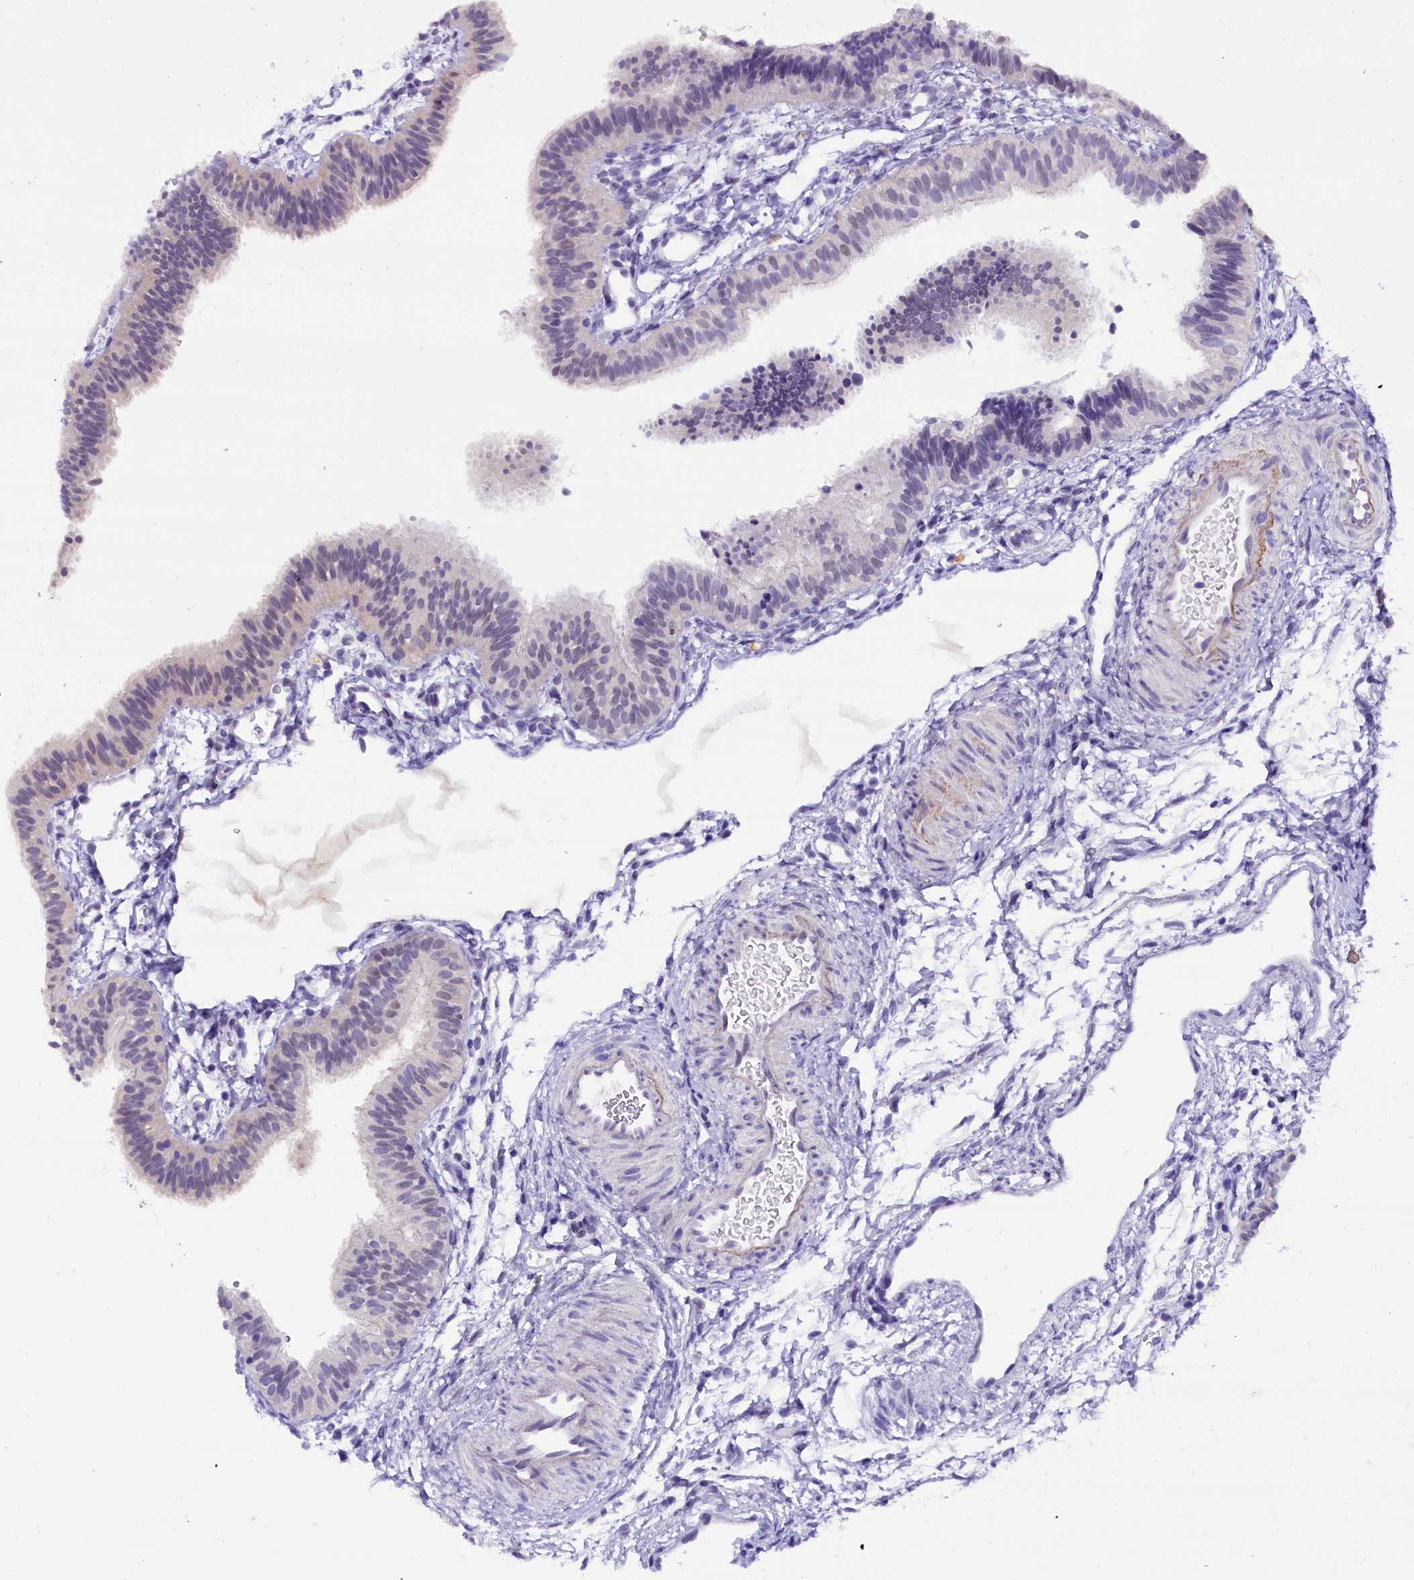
{"staining": {"intensity": "negative", "quantity": "none", "location": "none"}, "tissue": "fallopian tube", "cell_type": "Glandular cells", "image_type": "normal", "snomed": [{"axis": "morphology", "description": "Normal tissue, NOS"}, {"axis": "topography", "description": "Fallopian tube"}], "caption": "Protein analysis of benign fallopian tube reveals no significant positivity in glandular cells.", "gene": "IQCN", "patient": {"sex": "female", "age": 35}}